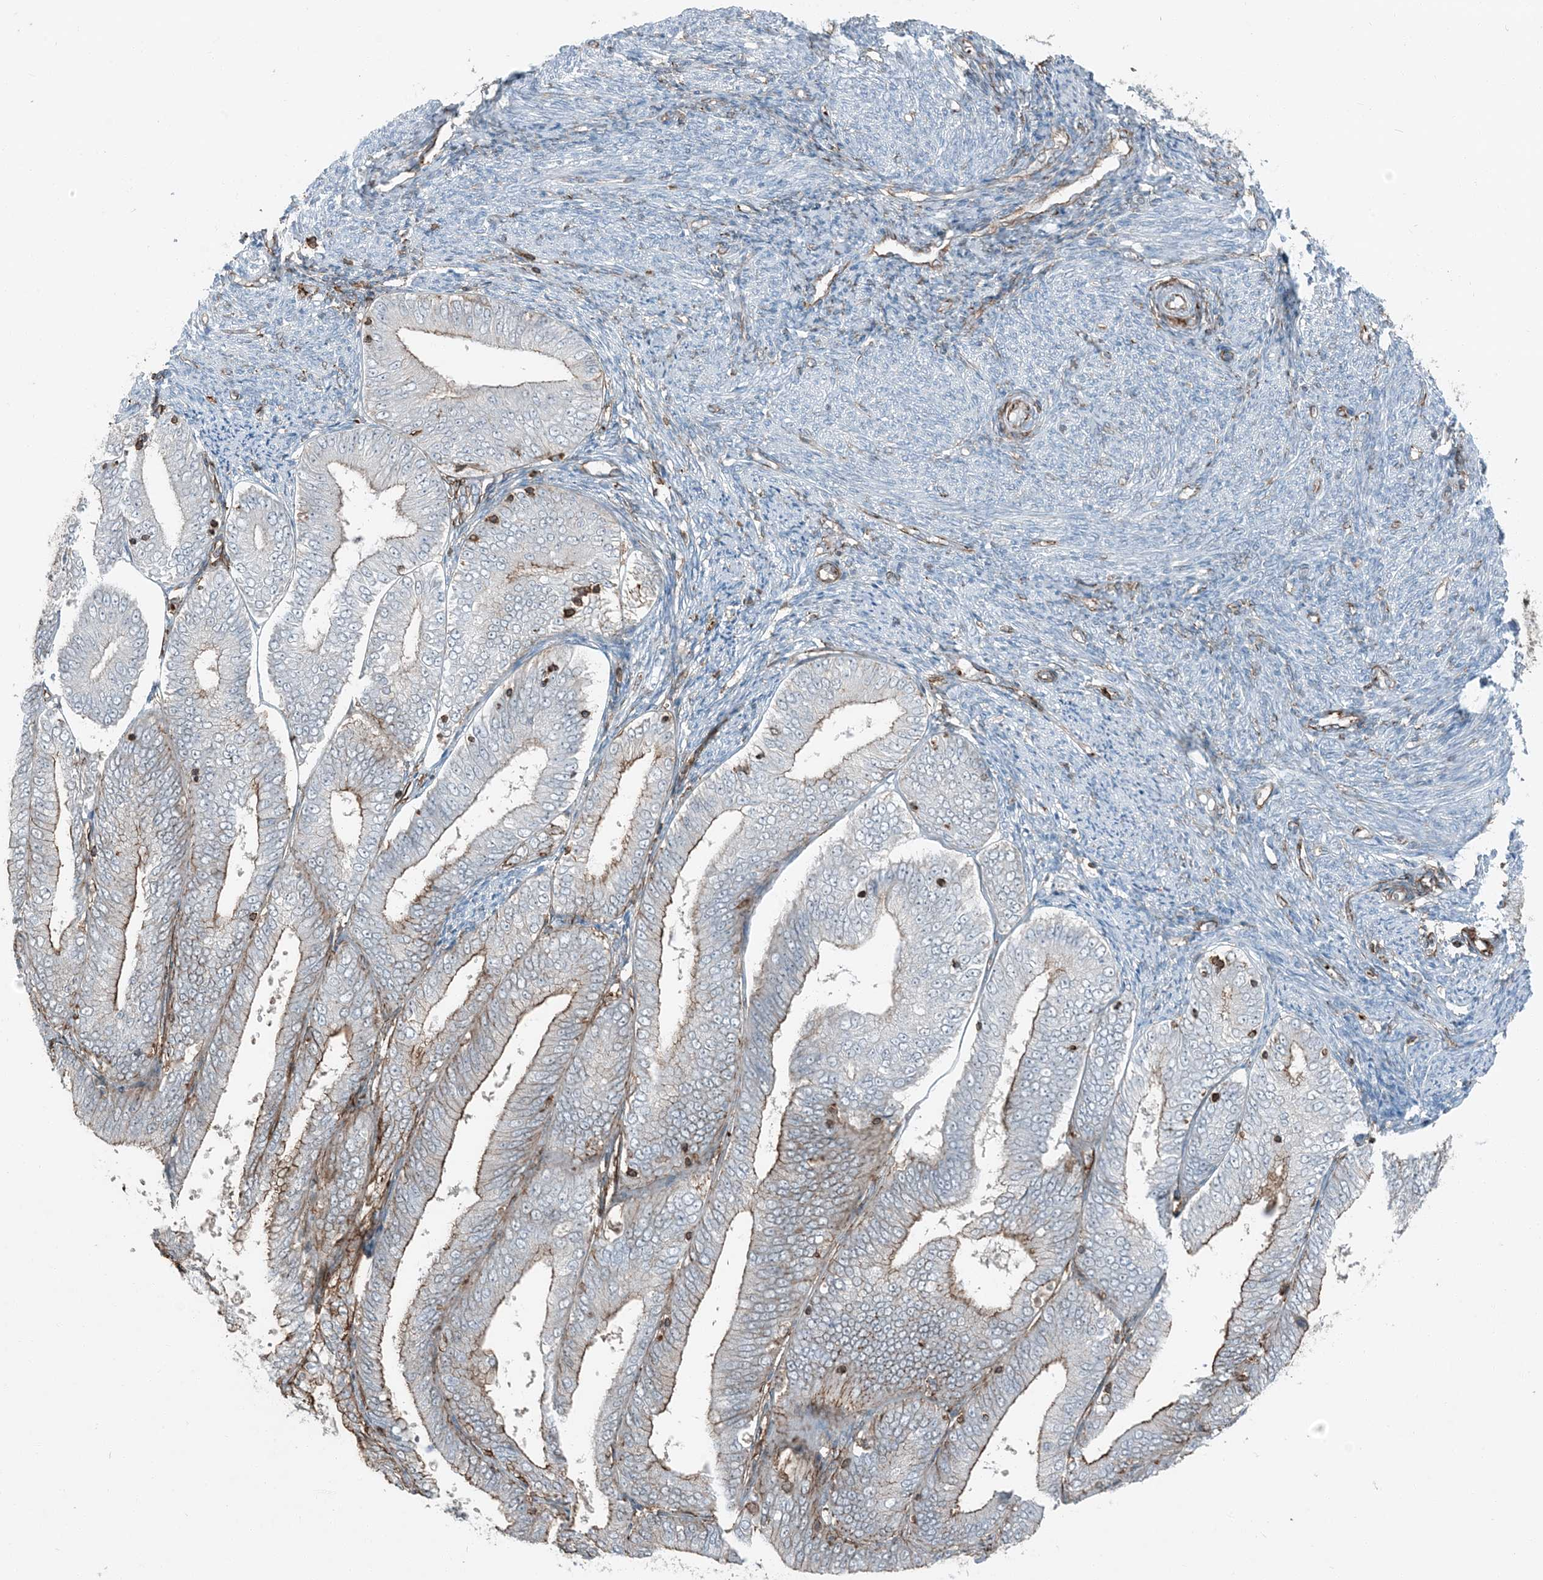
{"staining": {"intensity": "moderate", "quantity": "25%-75%", "location": "cytoplasmic/membranous"}, "tissue": "endometrial cancer", "cell_type": "Tumor cells", "image_type": "cancer", "snomed": [{"axis": "morphology", "description": "Adenocarcinoma, NOS"}, {"axis": "topography", "description": "Endometrium"}], "caption": "Protein expression analysis of human endometrial adenocarcinoma reveals moderate cytoplasmic/membranous staining in about 25%-75% of tumor cells.", "gene": "APOBEC3C", "patient": {"sex": "female", "age": 63}}